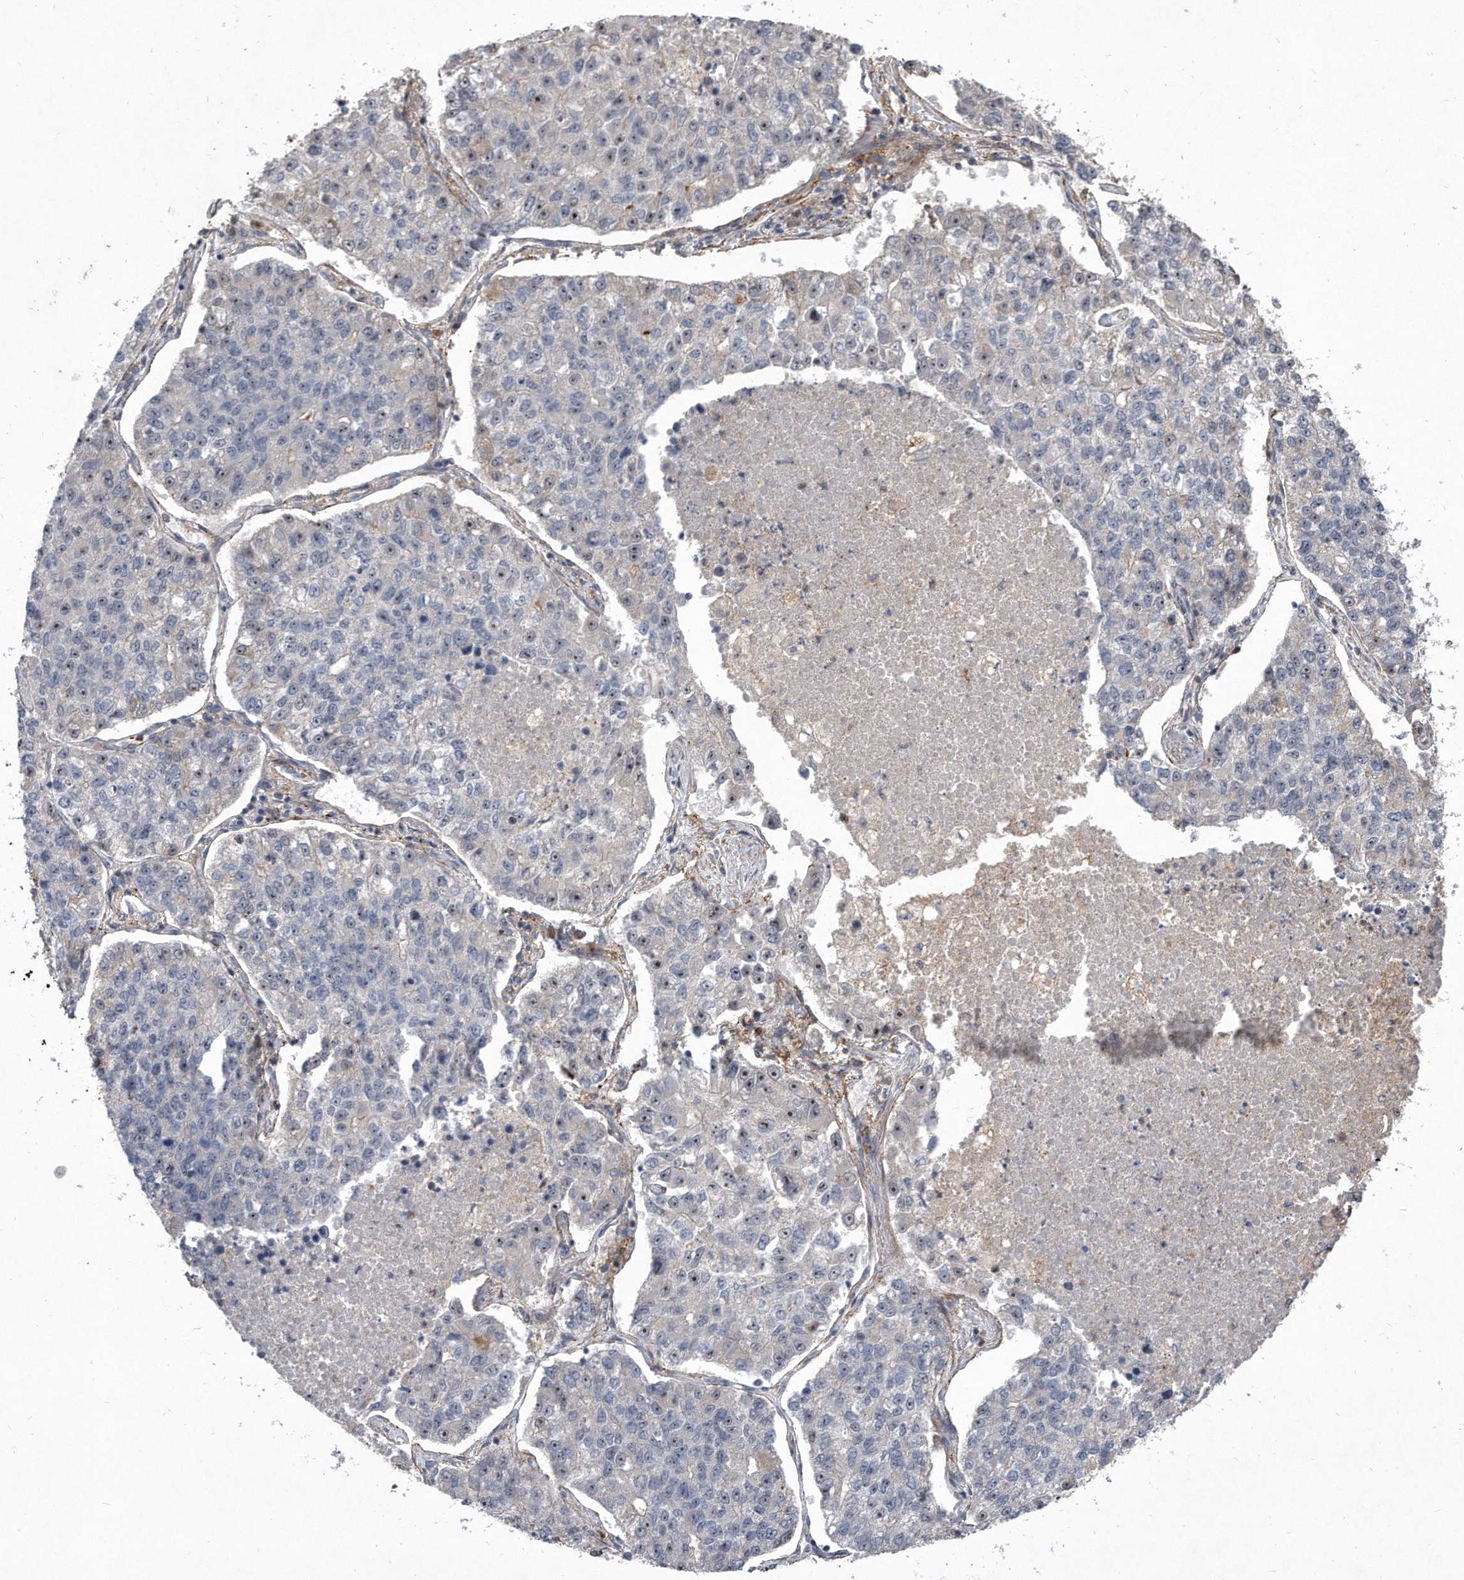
{"staining": {"intensity": "moderate", "quantity": "<25%", "location": "nuclear"}, "tissue": "lung cancer", "cell_type": "Tumor cells", "image_type": "cancer", "snomed": [{"axis": "morphology", "description": "Adenocarcinoma, NOS"}, {"axis": "topography", "description": "Lung"}], "caption": "Lung cancer stained for a protein (brown) exhibits moderate nuclear positive positivity in about <25% of tumor cells.", "gene": "PGBD2", "patient": {"sex": "male", "age": 49}}